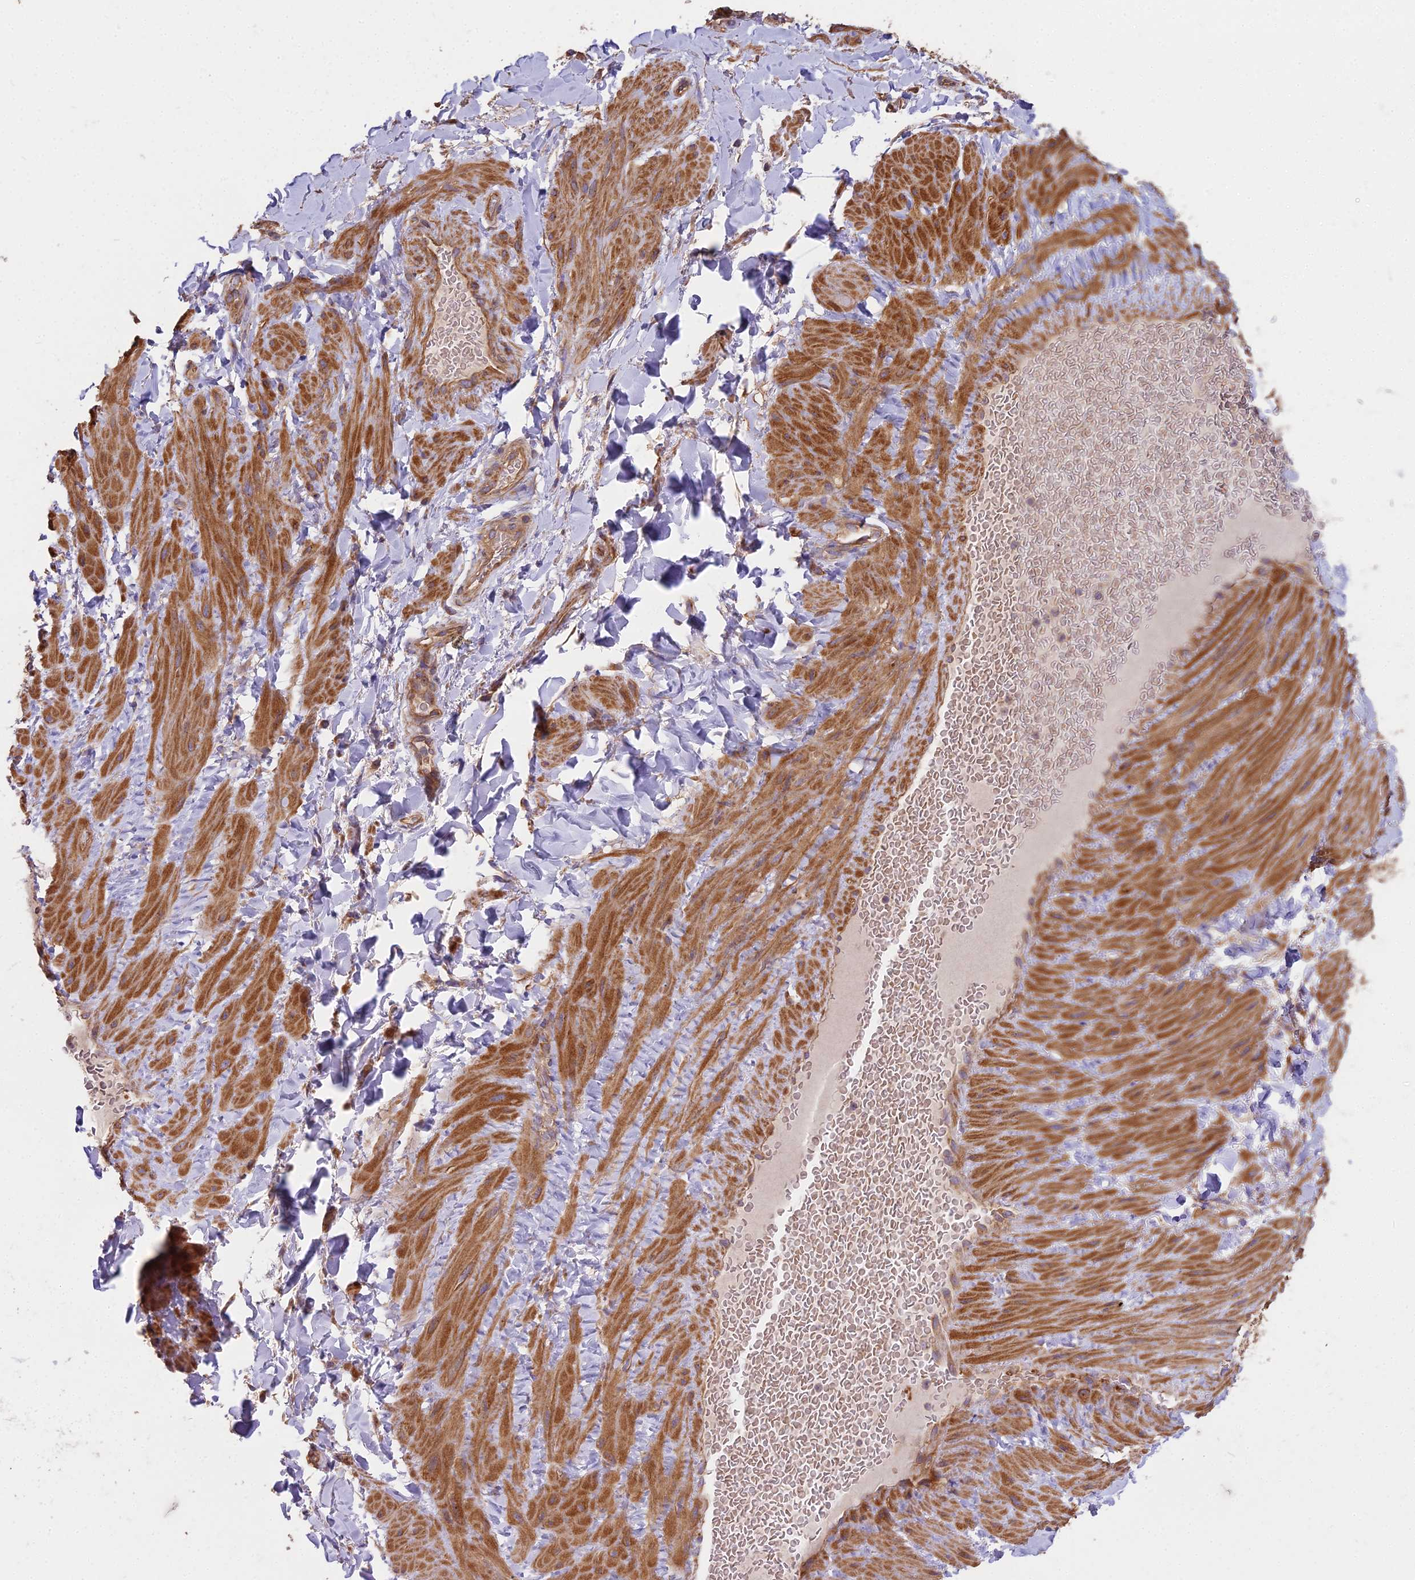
{"staining": {"intensity": "weak", "quantity": "25%-75%", "location": "cytoplasmic/membranous"}, "tissue": "adipose tissue", "cell_type": "Adipocytes", "image_type": "normal", "snomed": [{"axis": "morphology", "description": "Normal tissue, NOS"}, {"axis": "topography", "description": "Soft tissue"}, {"axis": "topography", "description": "Vascular tissue"}], "caption": "Immunohistochemistry (IHC) staining of unremarkable adipose tissue, which reveals low levels of weak cytoplasmic/membranous staining in approximately 25%-75% of adipocytes indicating weak cytoplasmic/membranous protein expression. The staining was performed using DAB (3,3'-diaminobenzidine) (brown) for protein detection and nuclei were counterstained in hematoxylin (blue).", "gene": "DCTN3", "patient": {"sex": "male", "age": 54}}